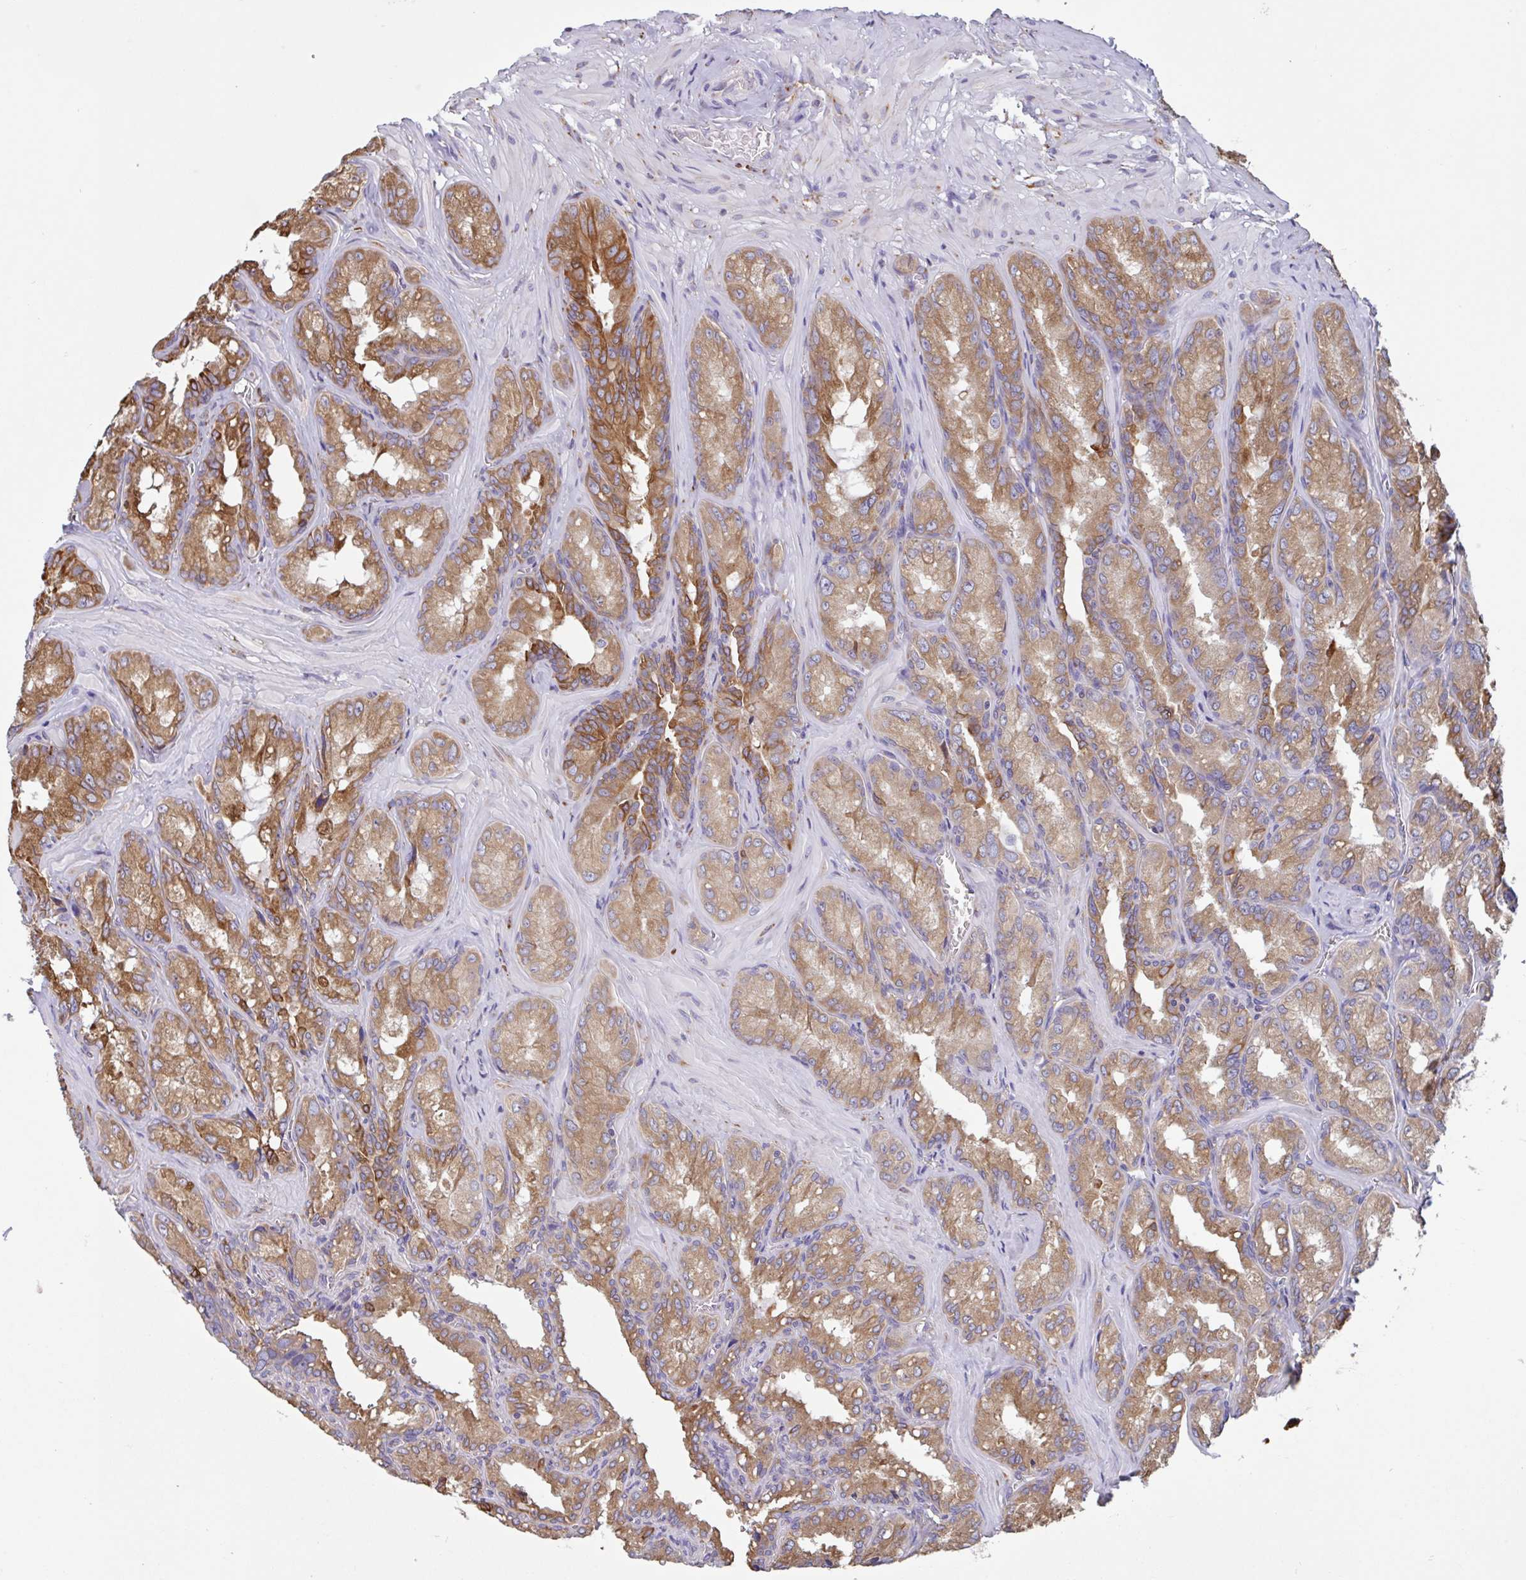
{"staining": {"intensity": "moderate", "quantity": ">75%", "location": "cytoplasmic/membranous"}, "tissue": "seminal vesicle", "cell_type": "Glandular cells", "image_type": "normal", "snomed": [{"axis": "morphology", "description": "Normal tissue, NOS"}, {"axis": "topography", "description": "Seminal veicle"}], "caption": "A brown stain highlights moderate cytoplasmic/membranous positivity of a protein in glandular cells of benign seminal vesicle.", "gene": "DOK4", "patient": {"sex": "male", "age": 47}}